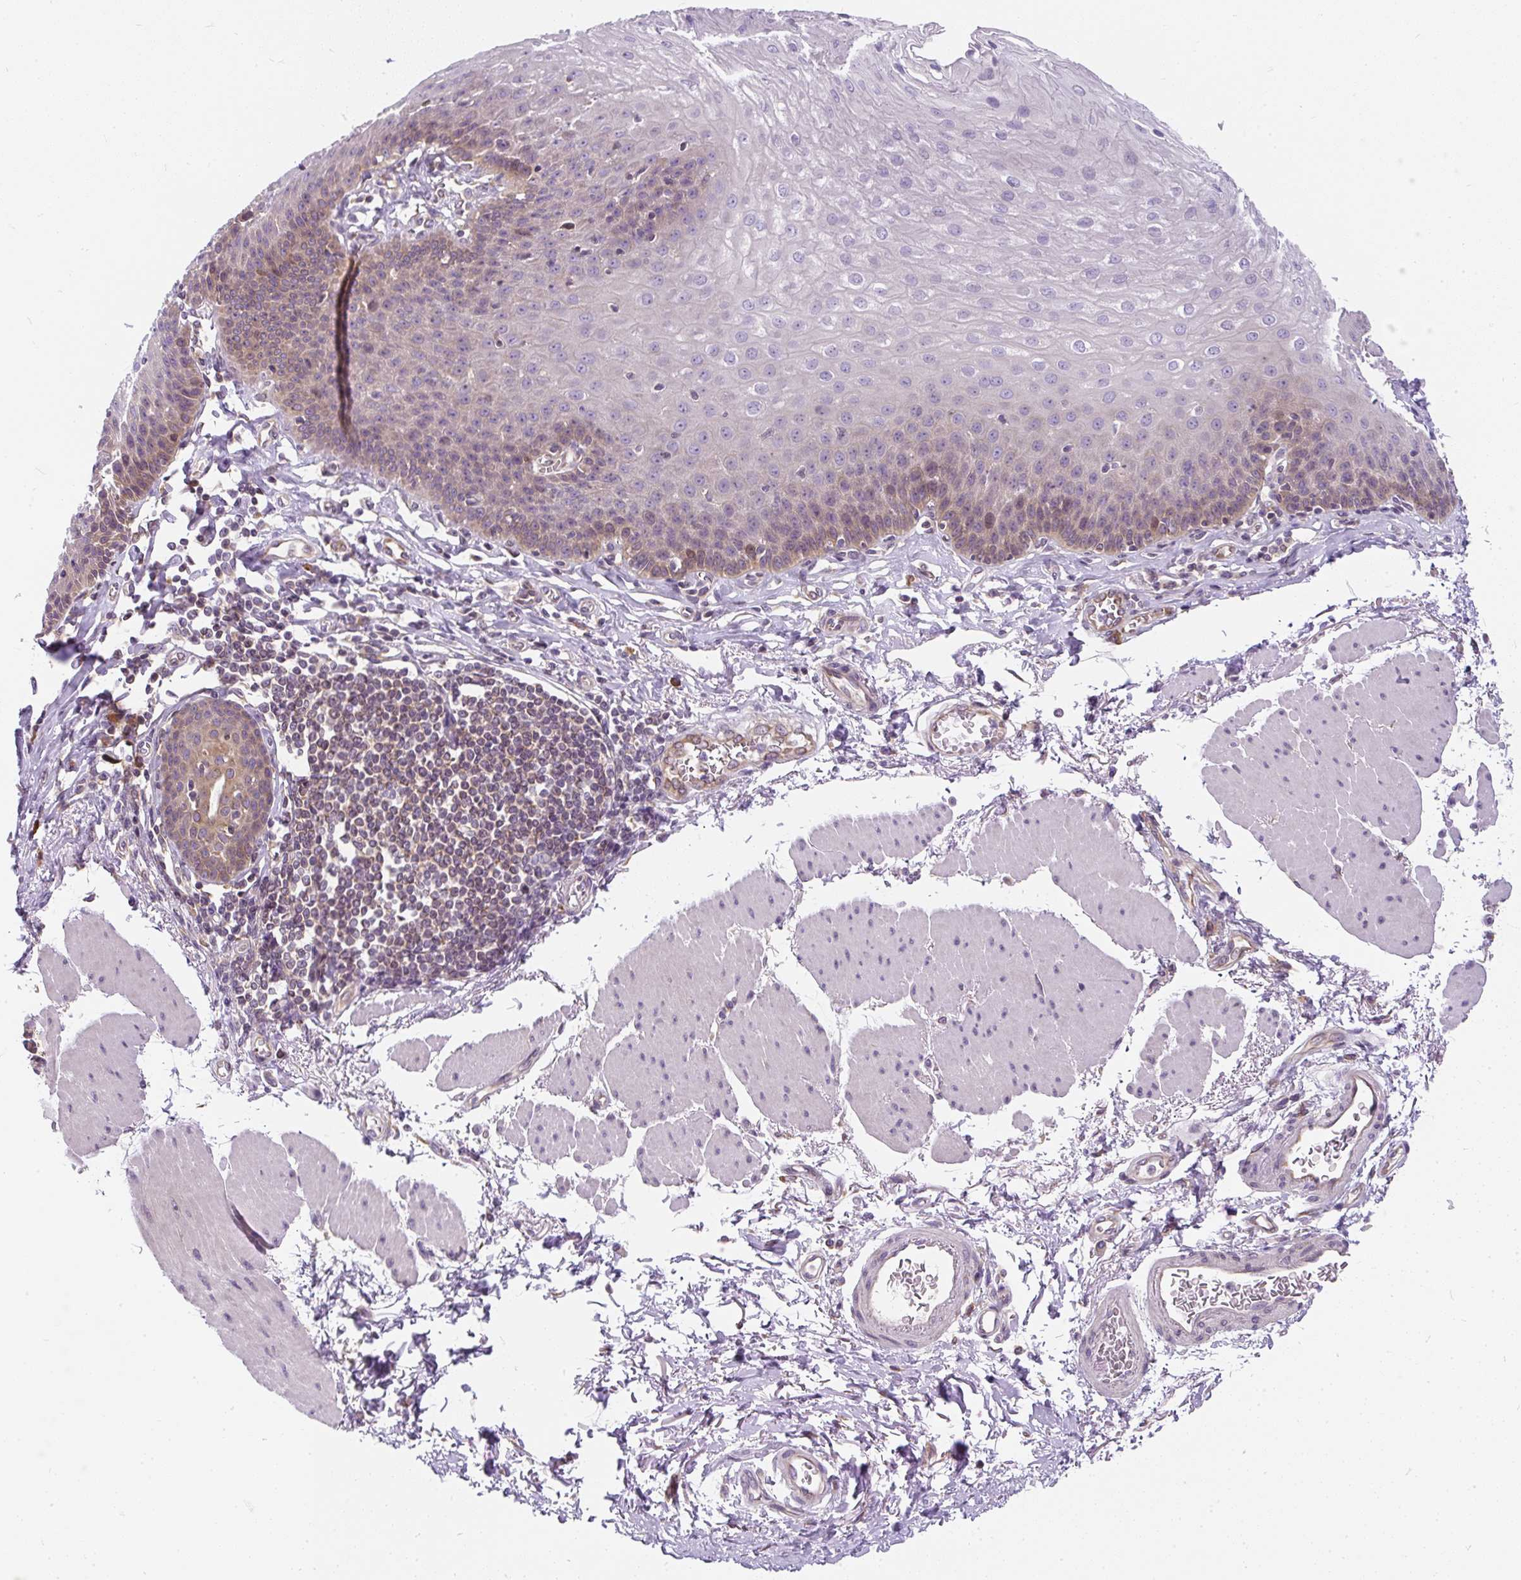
{"staining": {"intensity": "moderate", "quantity": "<25%", "location": "cytoplasmic/membranous,nuclear"}, "tissue": "esophagus", "cell_type": "Squamous epithelial cells", "image_type": "normal", "snomed": [{"axis": "morphology", "description": "Normal tissue, NOS"}, {"axis": "topography", "description": "Esophagus"}], "caption": "IHC photomicrograph of unremarkable human esophagus stained for a protein (brown), which exhibits low levels of moderate cytoplasmic/membranous,nuclear expression in approximately <25% of squamous epithelial cells.", "gene": "CYP20A1", "patient": {"sex": "female", "age": 81}}